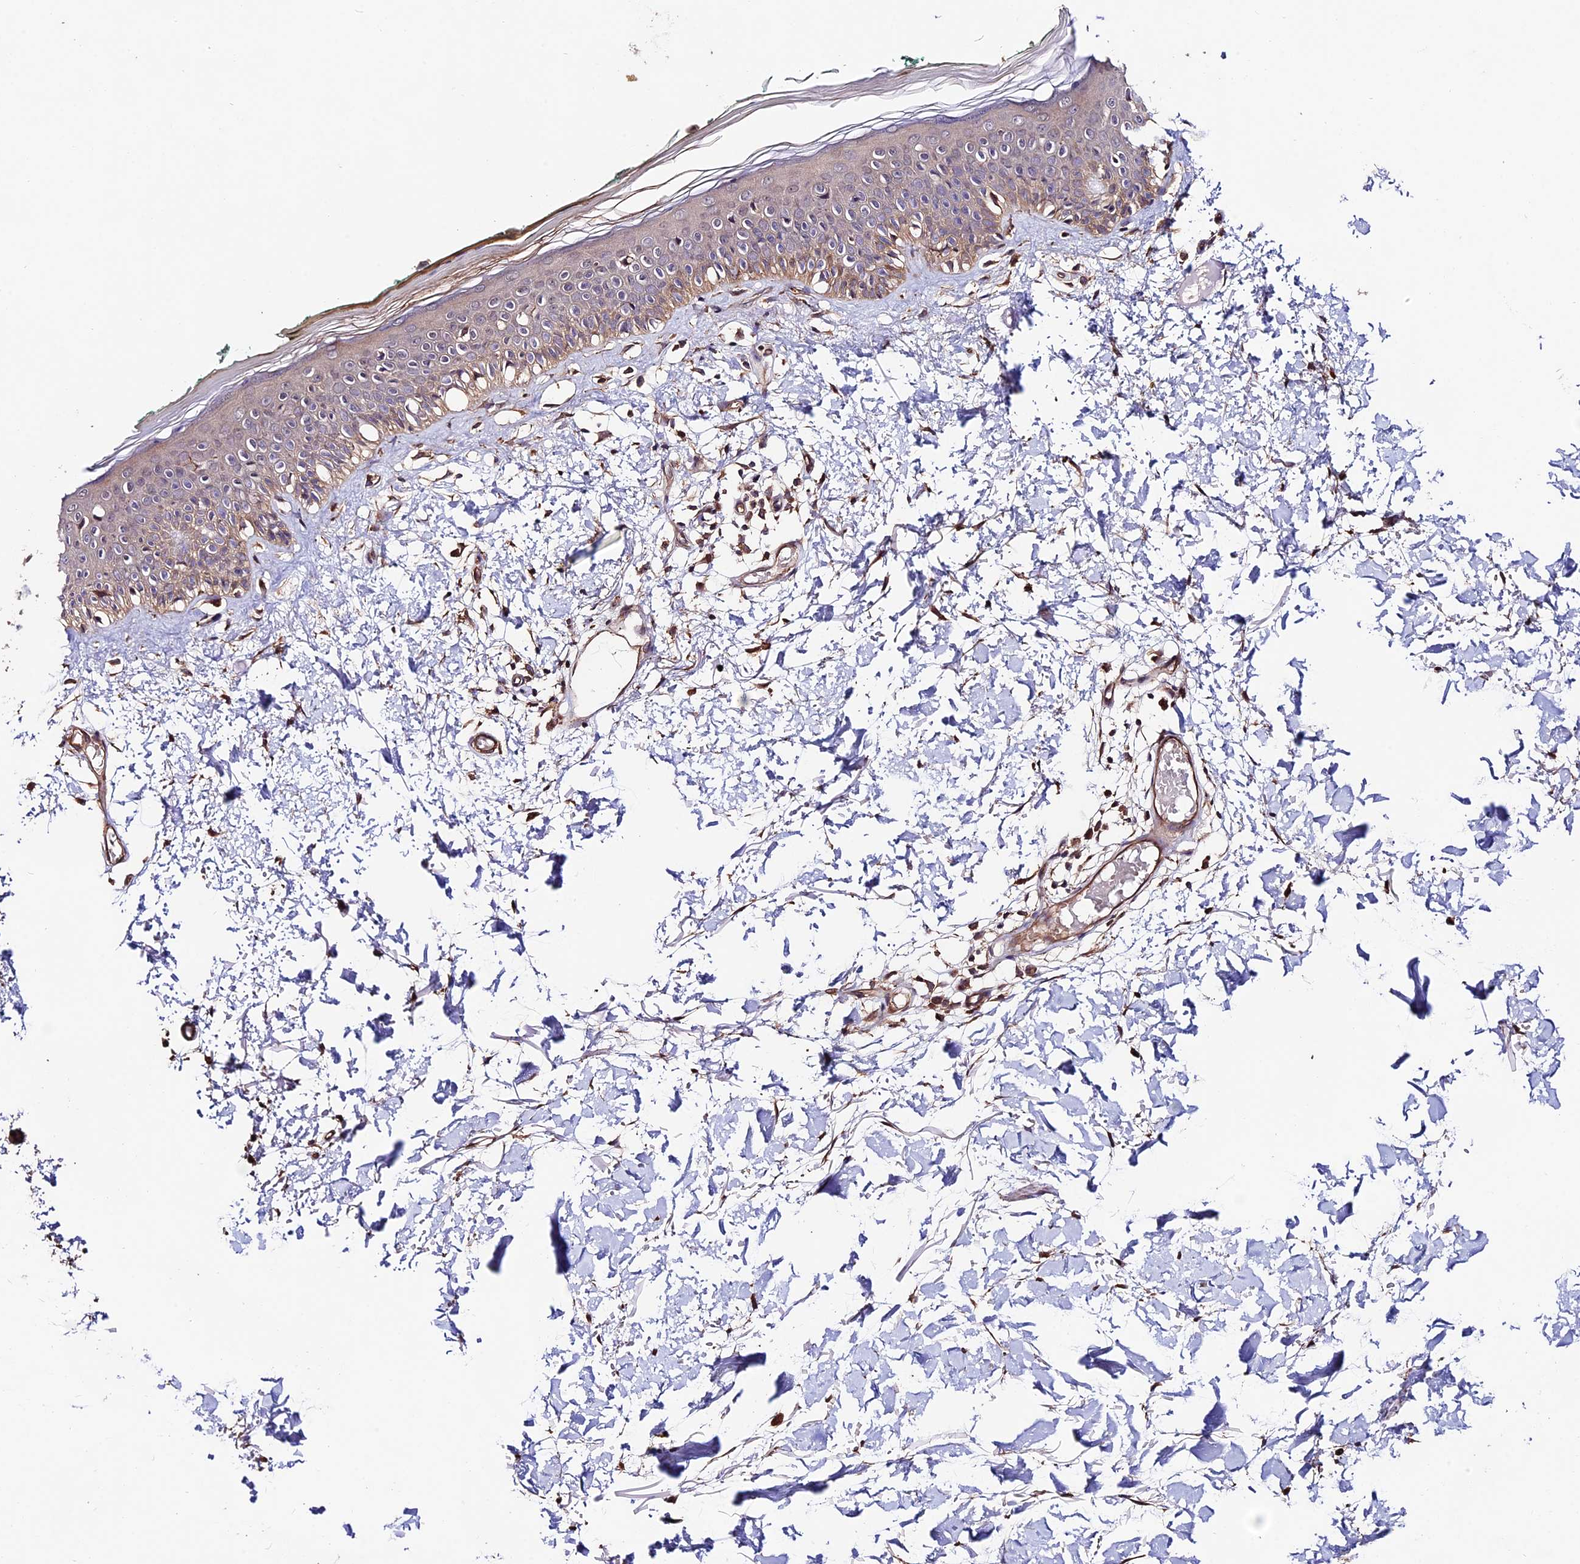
{"staining": {"intensity": "strong", "quantity": ">75%", "location": "cytoplasmic/membranous"}, "tissue": "skin", "cell_type": "Fibroblasts", "image_type": "normal", "snomed": [{"axis": "morphology", "description": "Normal tissue, NOS"}, {"axis": "topography", "description": "Skin"}], "caption": "Protein analysis of unremarkable skin reveals strong cytoplasmic/membranous expression in about >75% of fibroblasts.", "gene": "CES3", "patient": {"sex": "male", "age": 62}}